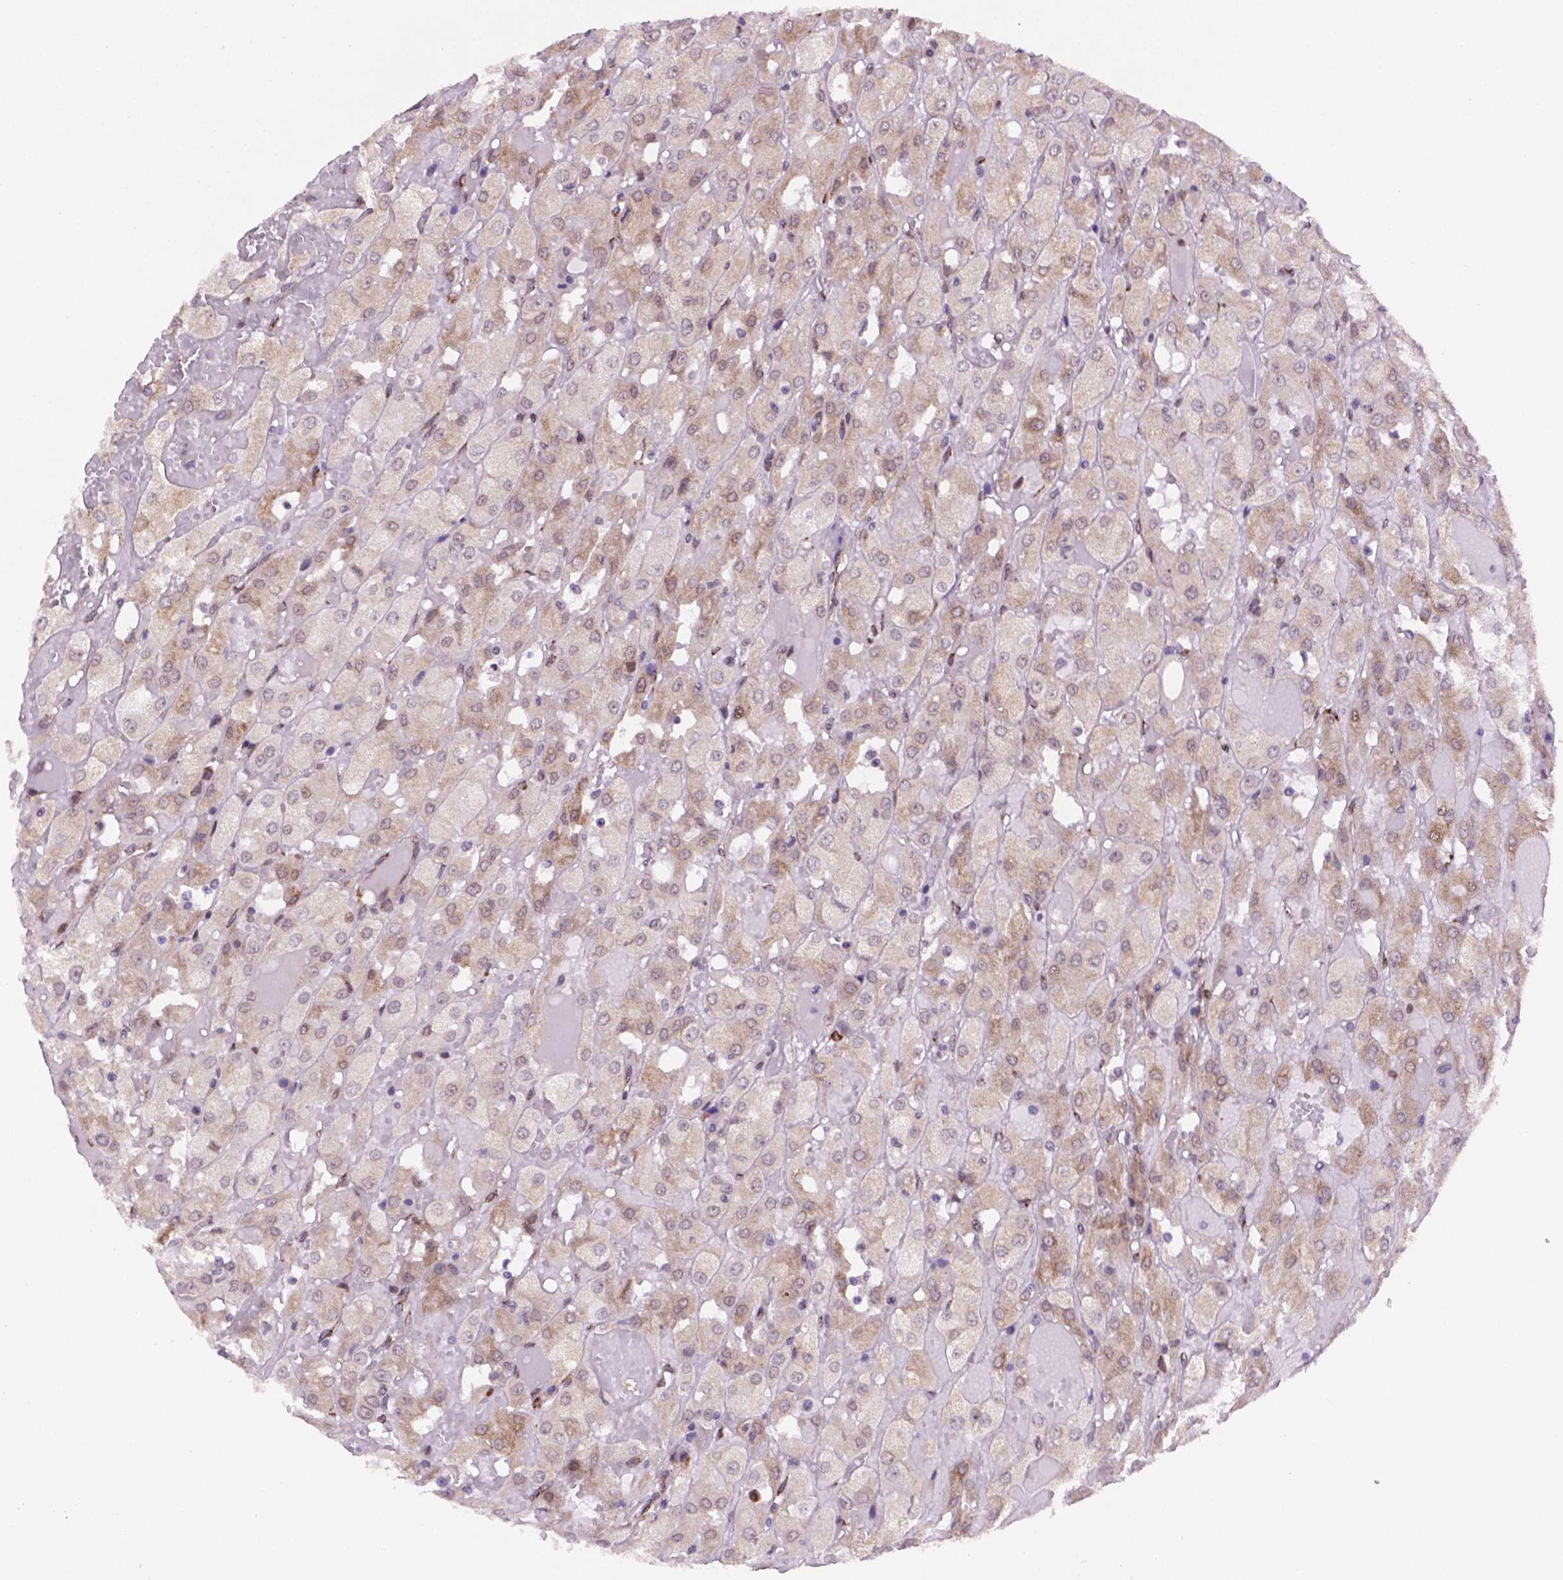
{"staining": {"intensity": "weak", "quantity": "25%-75%", "location": "cytoplasmic/membranous"}, "tissue": "renal cancer", "cell_type": "Tumor cells", "image_type": "cancer", "snomed": [{"axis": "morphology", "description": "Adenocarcinoma, NOS"}, {"axis": "topography", "description": "Kidney"}], "caption": "Renal adenocarcinoma stained with a protein marker demonstrates weak staining in tumor cells.", "gene": "FNIP1", "patient": {"sex": "male", "age": 72}}